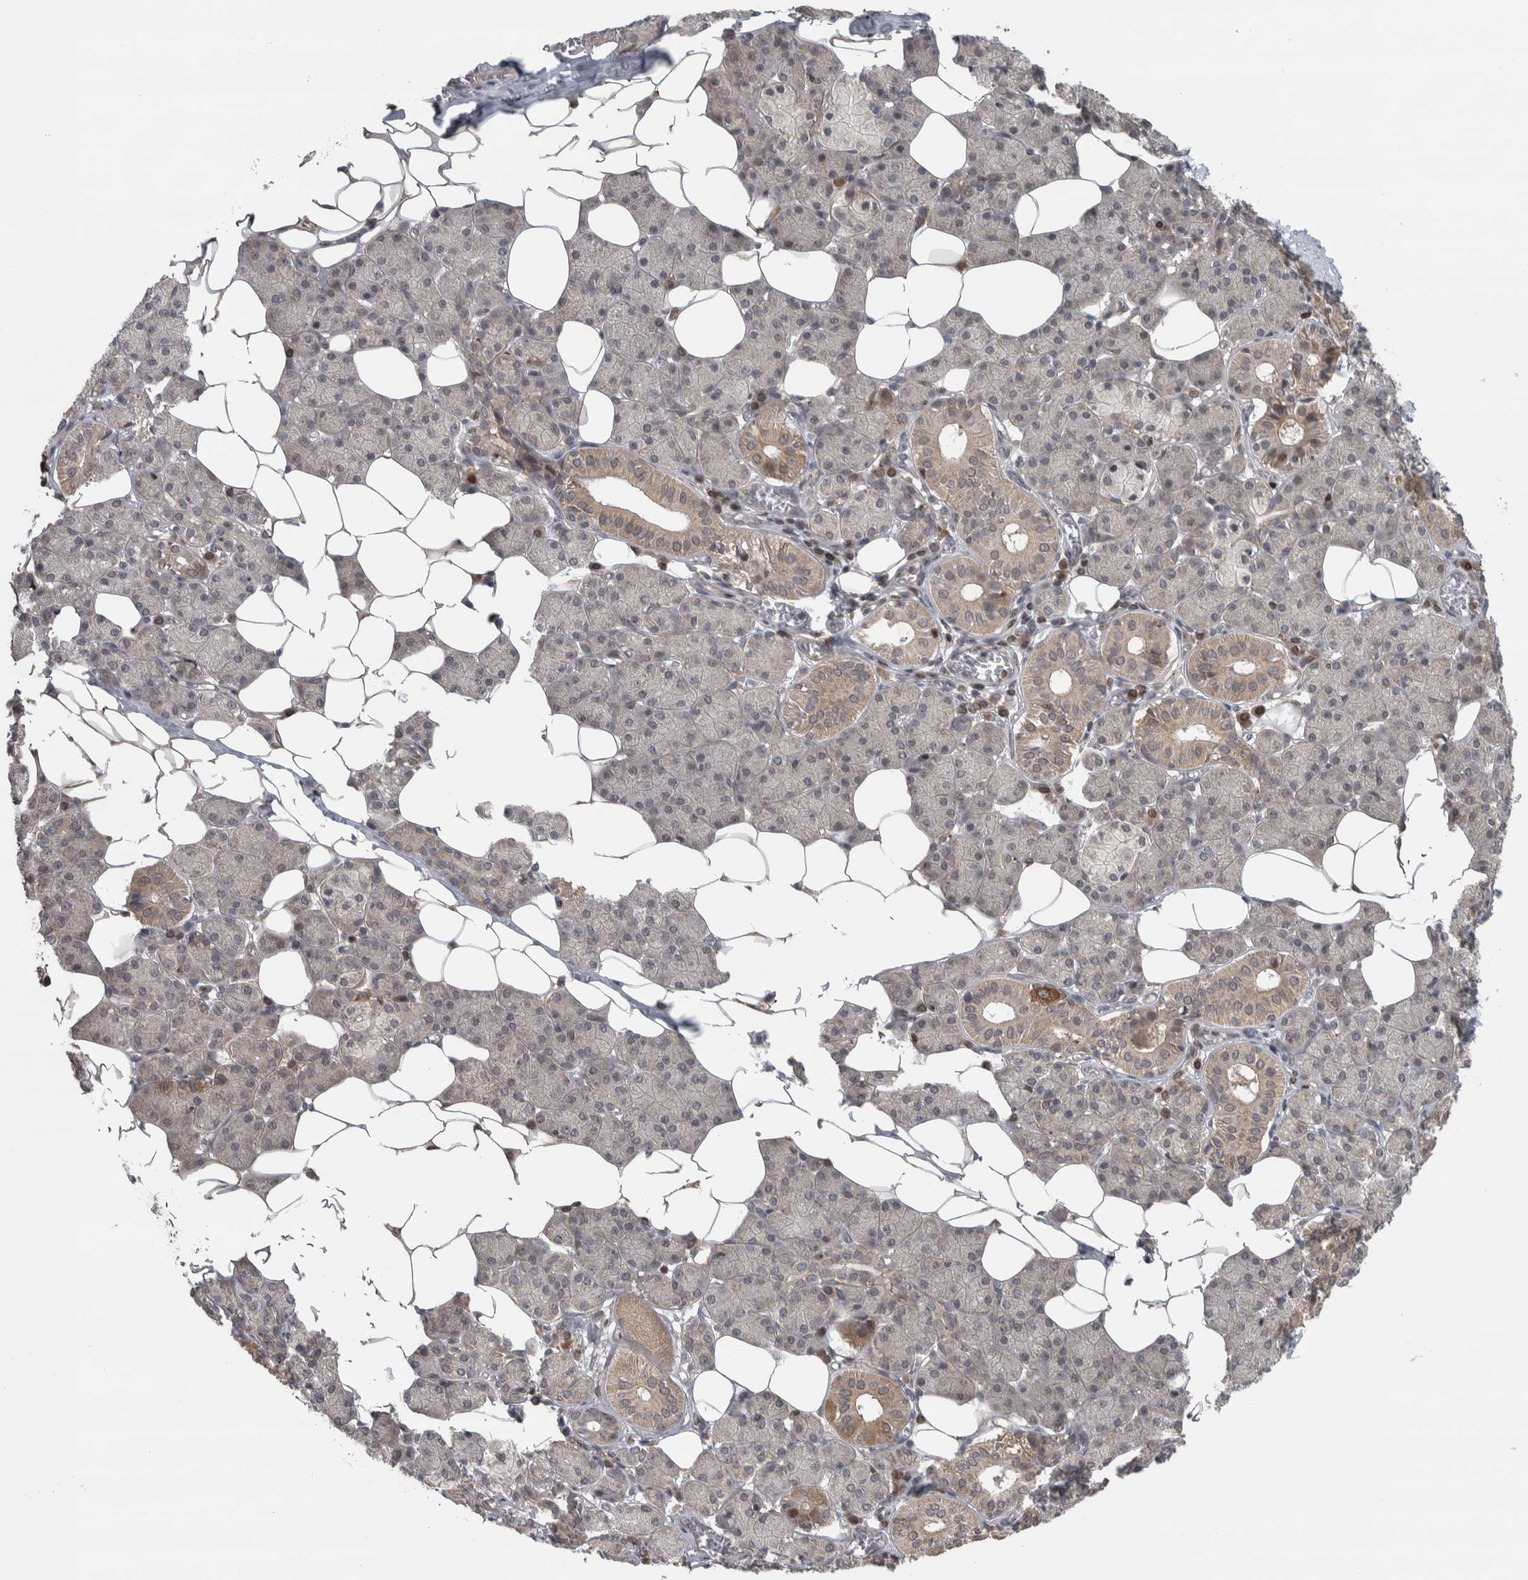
{"staining": {"intensity": "moderate", "quantity": "25%-75%", "location": "cytoplasmic/membranous"}, "tissue": "salivary gland", "cell_type": "Glandular cells", "image_type": "normal", "snomed": [{"axis": "morphology", "description": "Normal tissue, NOS"}, {"axis": "topography", "description": "Salivary gland"}], "caption": "Moderate cytoplasmic/membranous staining for a protein is appreciated in about 25%-75% of glandular cells of benign salivary gland using IHC.", "gene": "CWC27", "patient": {"sex": "female", "age": 33}}